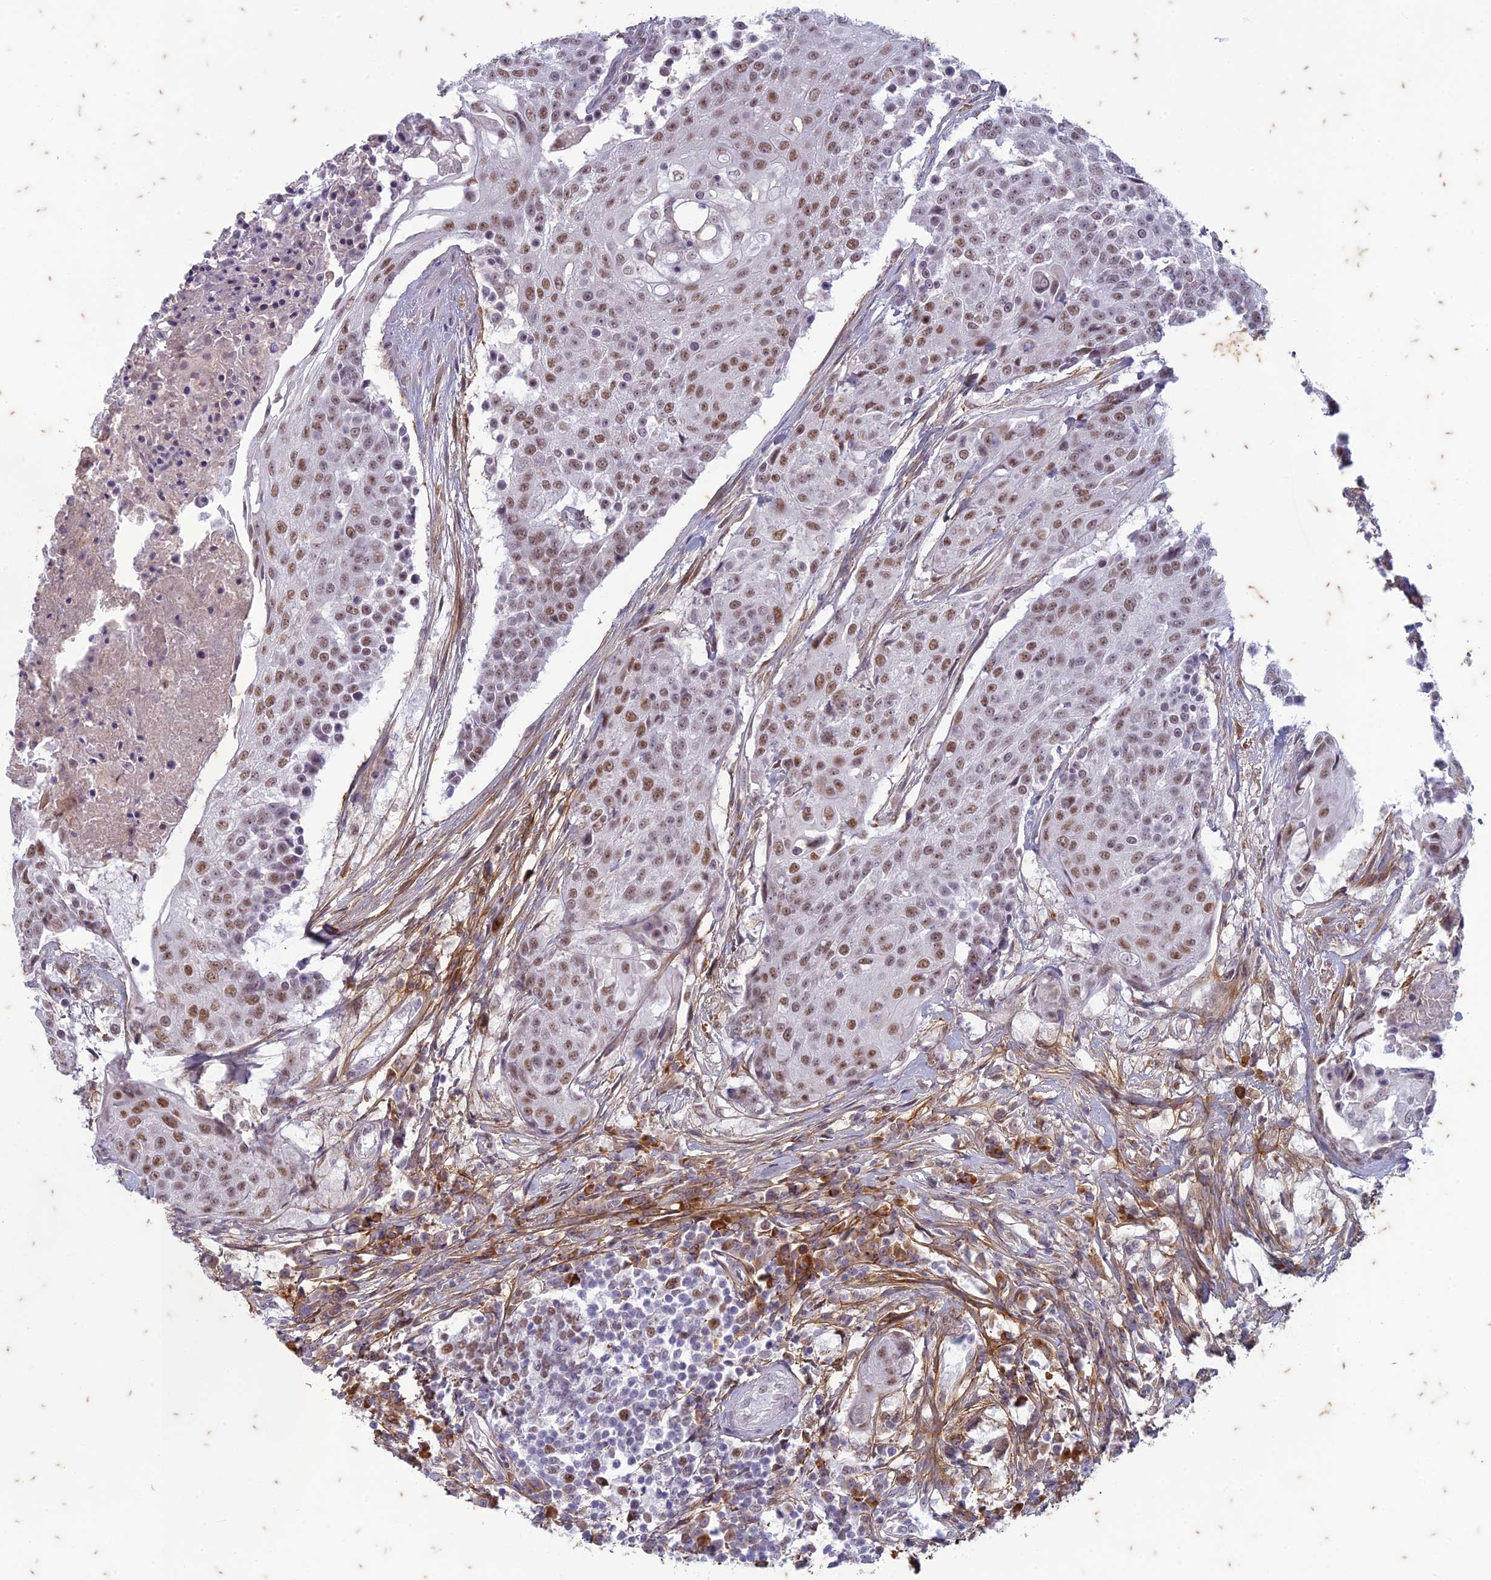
{"staining": {"intensity": "moderate", "quantity": ">75%", "location": "nuclear"}, "tissue": "urothelial cancer", "cell_type": "Tumor cells", "image_type": "cancer", "snomed": [{"axis": "morphology", "description": "Urothelial carcinoma, High grade"}, {"axis": "topography", "description": "Urinary bladder"}], "caption": "An immunohistochemistry image of neoplastic tissue is shown. Protein staining in brown highlights moderate nuclear positivity in high-grade urothelial carcinoma within tumor cells.", "gene": "PABPN1L", "patient": {"sex": "female", "age": 63}}